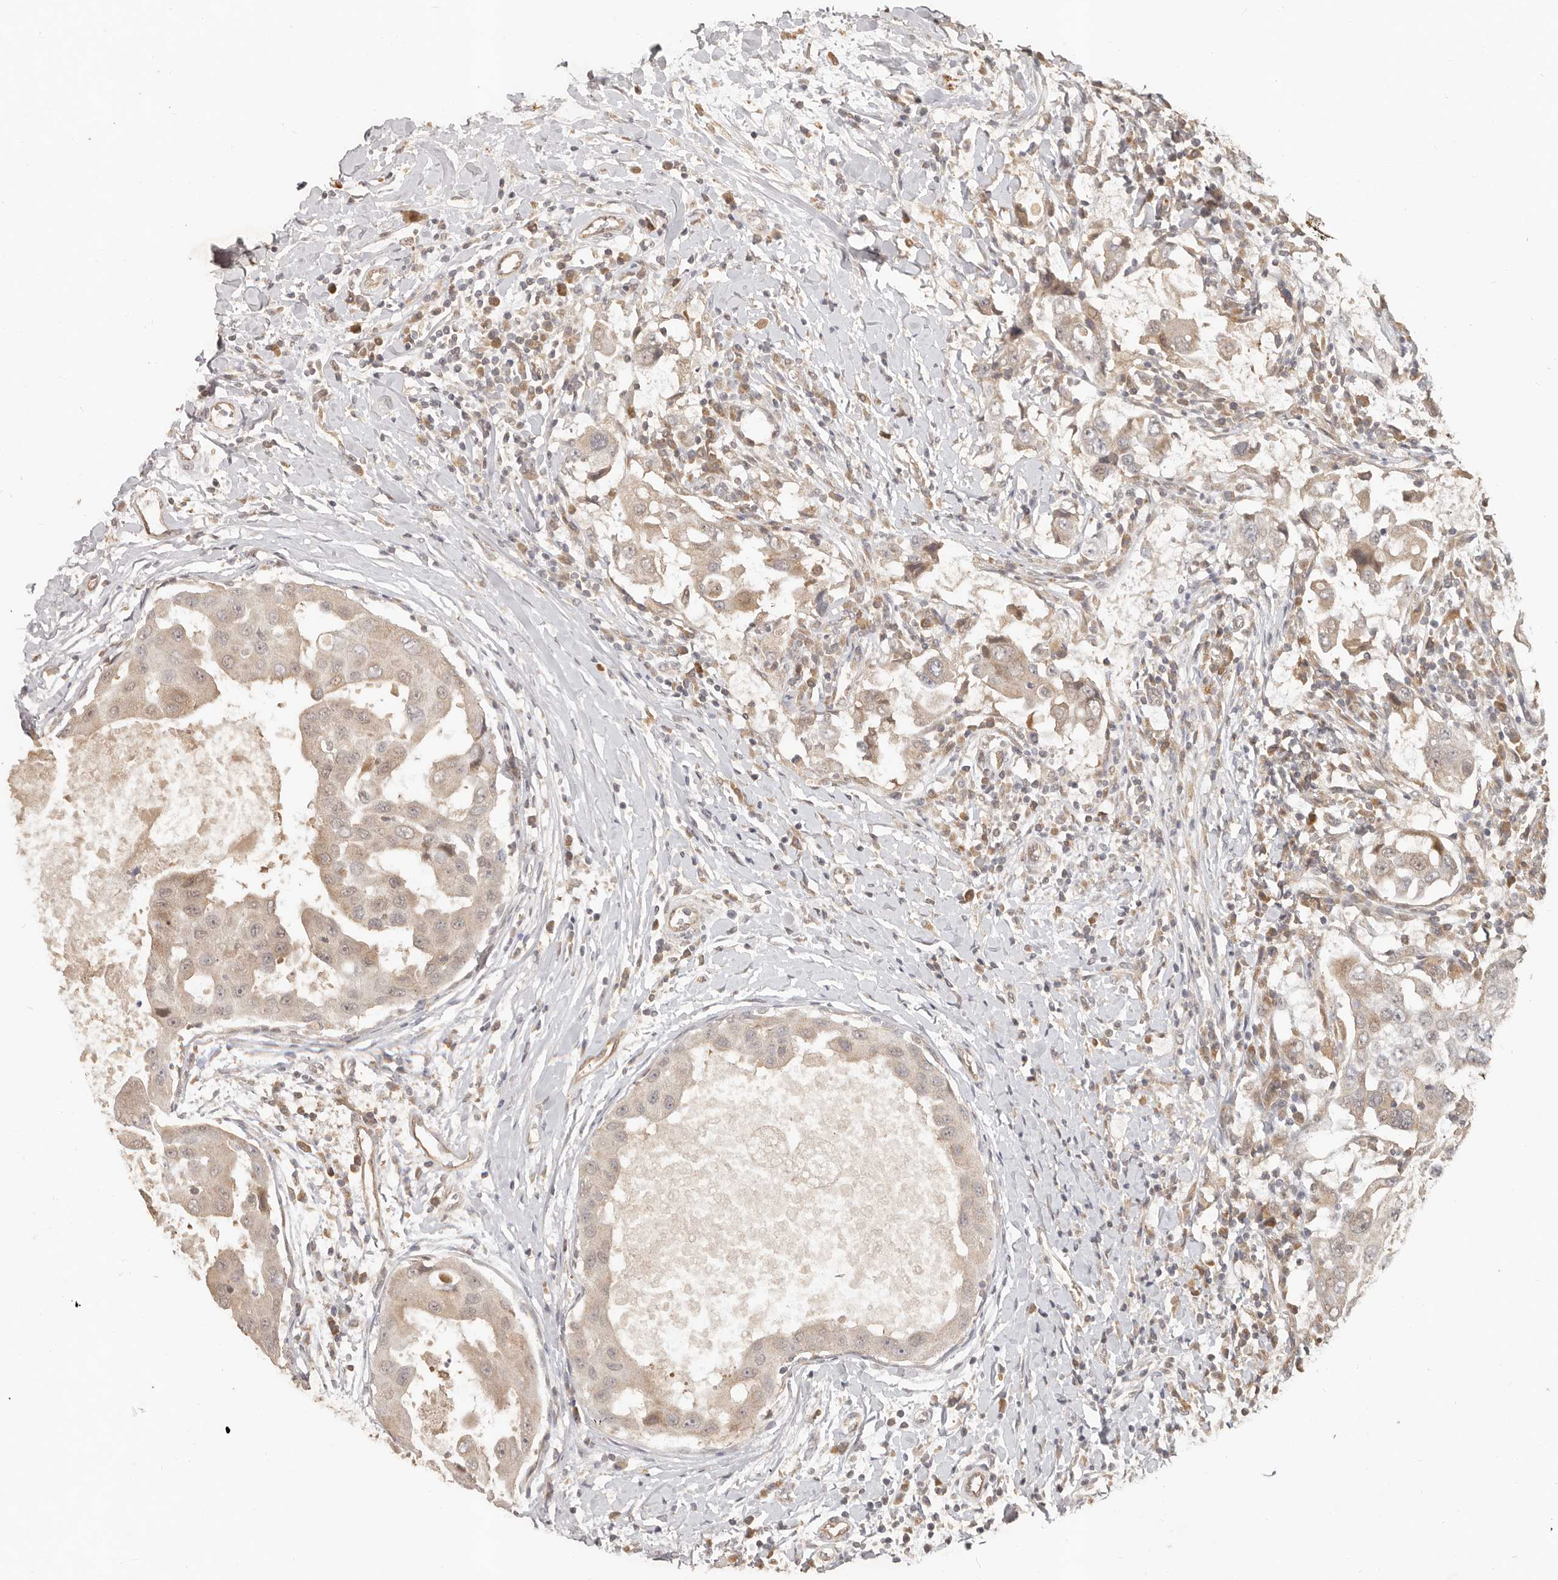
{"staining": {"intensity": "weak", "quantity": "25%-75%", "location": "cytoplasmic/membranous"}, "tissue": "breast cancer", "cell_type": "Tumor cells", "image_type": "cancer", "snomed": [{"axis": "morphology", "description": "Duct carcinoma"}, {"axis": "topography", "description": "Breast"}], "caption": "Immunohistochemical staining of breast cancer (invasive ductal carcinoma) exhibits low levels of weak cytoplasmic/membranous protein staining in approximately 25%-75% of tumor cells.", "gene": "MTFR2", "patient": {"sex": "female", "age": 27}}